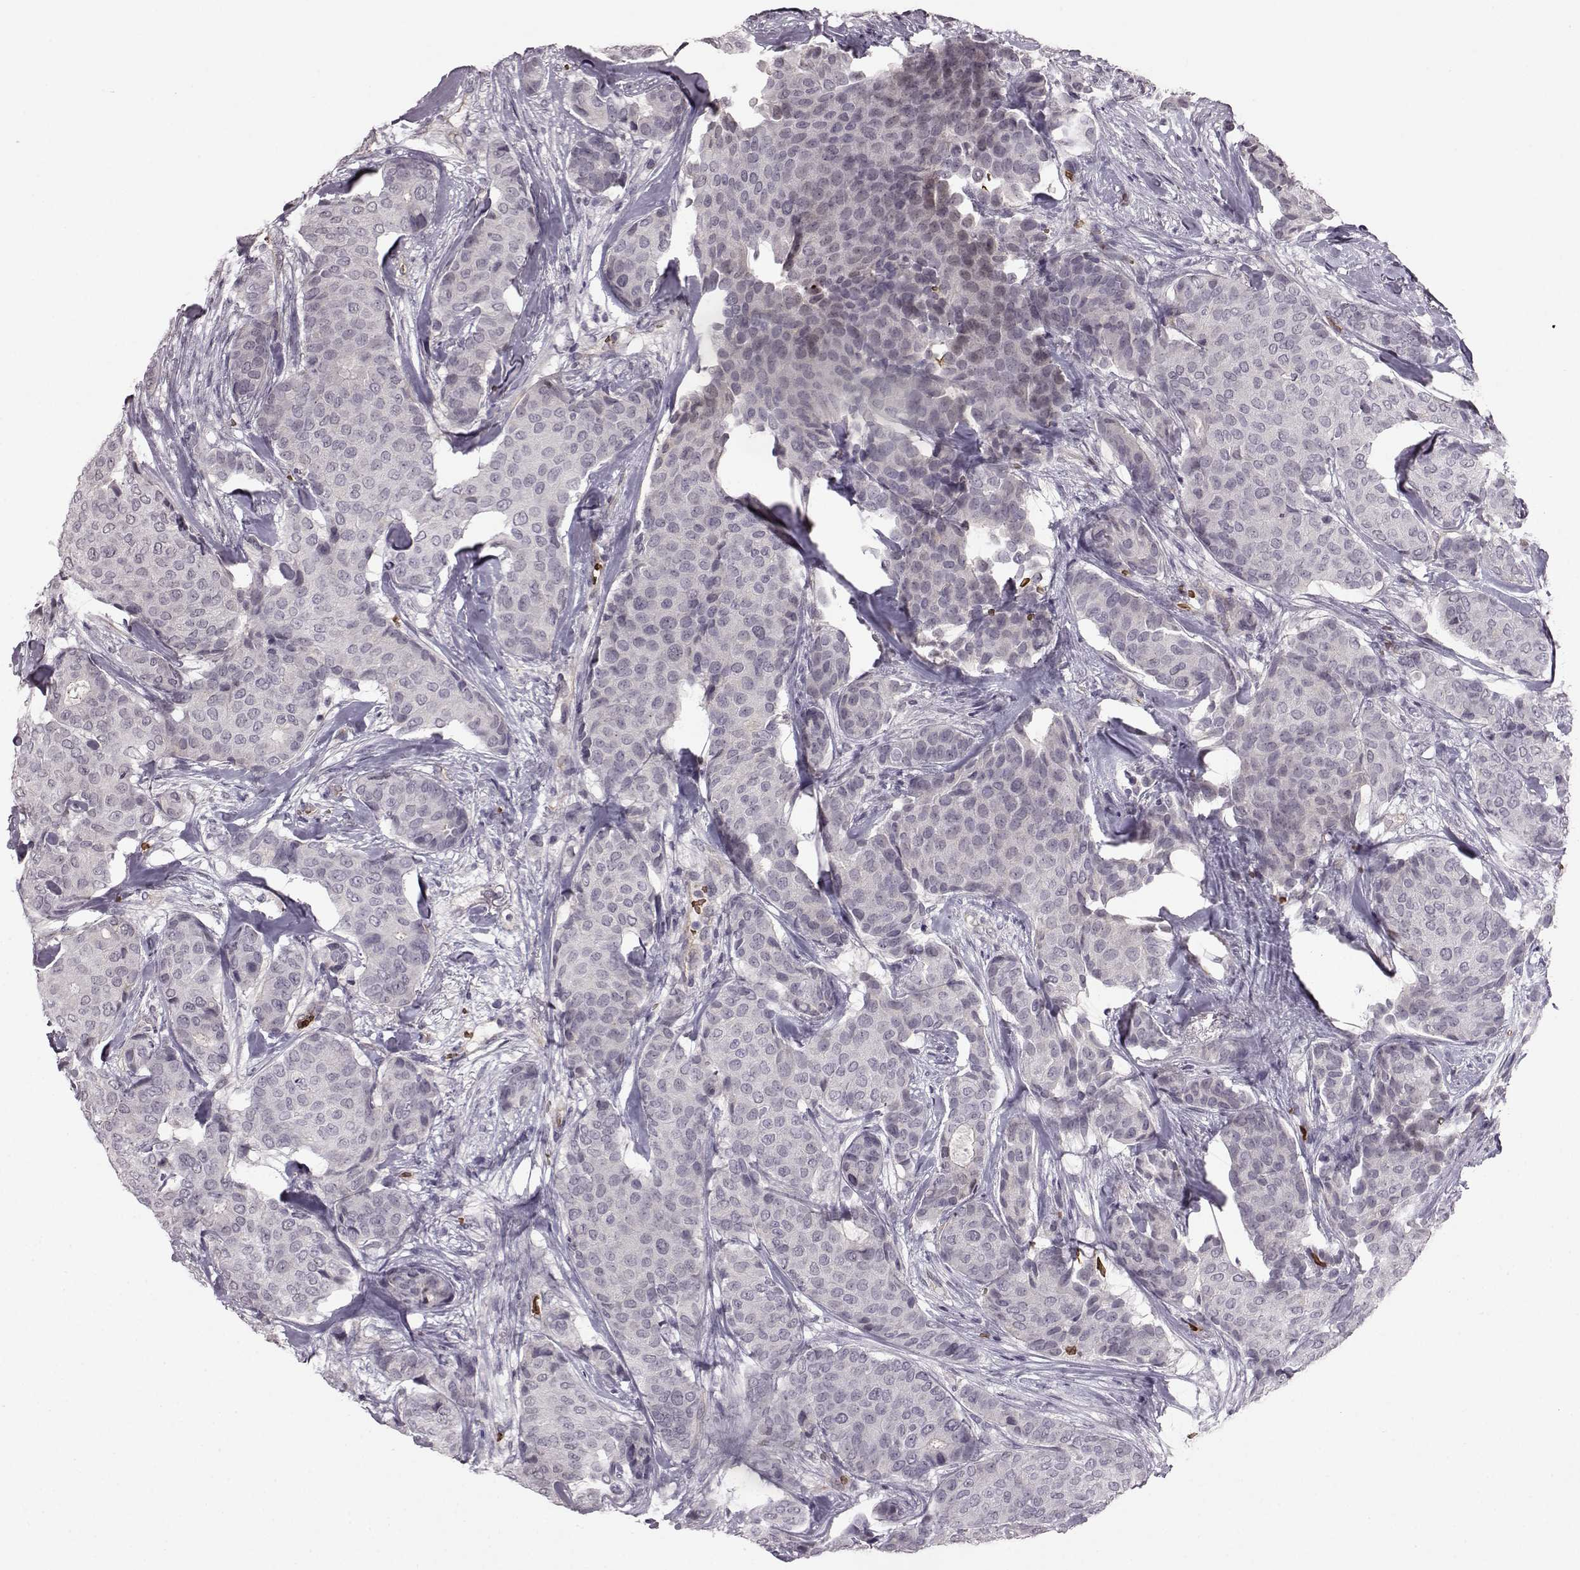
{"staining": {"intensity": "negative", "quantity": "none", "location": "none"}, "tissue": "breast cancer", "cell_type": "Tumor cells", "image_type": "cancer", "snomed": [{"axis": "morphology", "description": "Duct carcinoma"}, {"axis": "topography", "description": "Breast"}], "caption": "IHC histopathology image of neoplastic tissue: human breast cancer stained with DAB exhibits no significant protein staining in tumor cells.", "gene": "PROP1", "patient": {"sex": "female", "age": 75}}